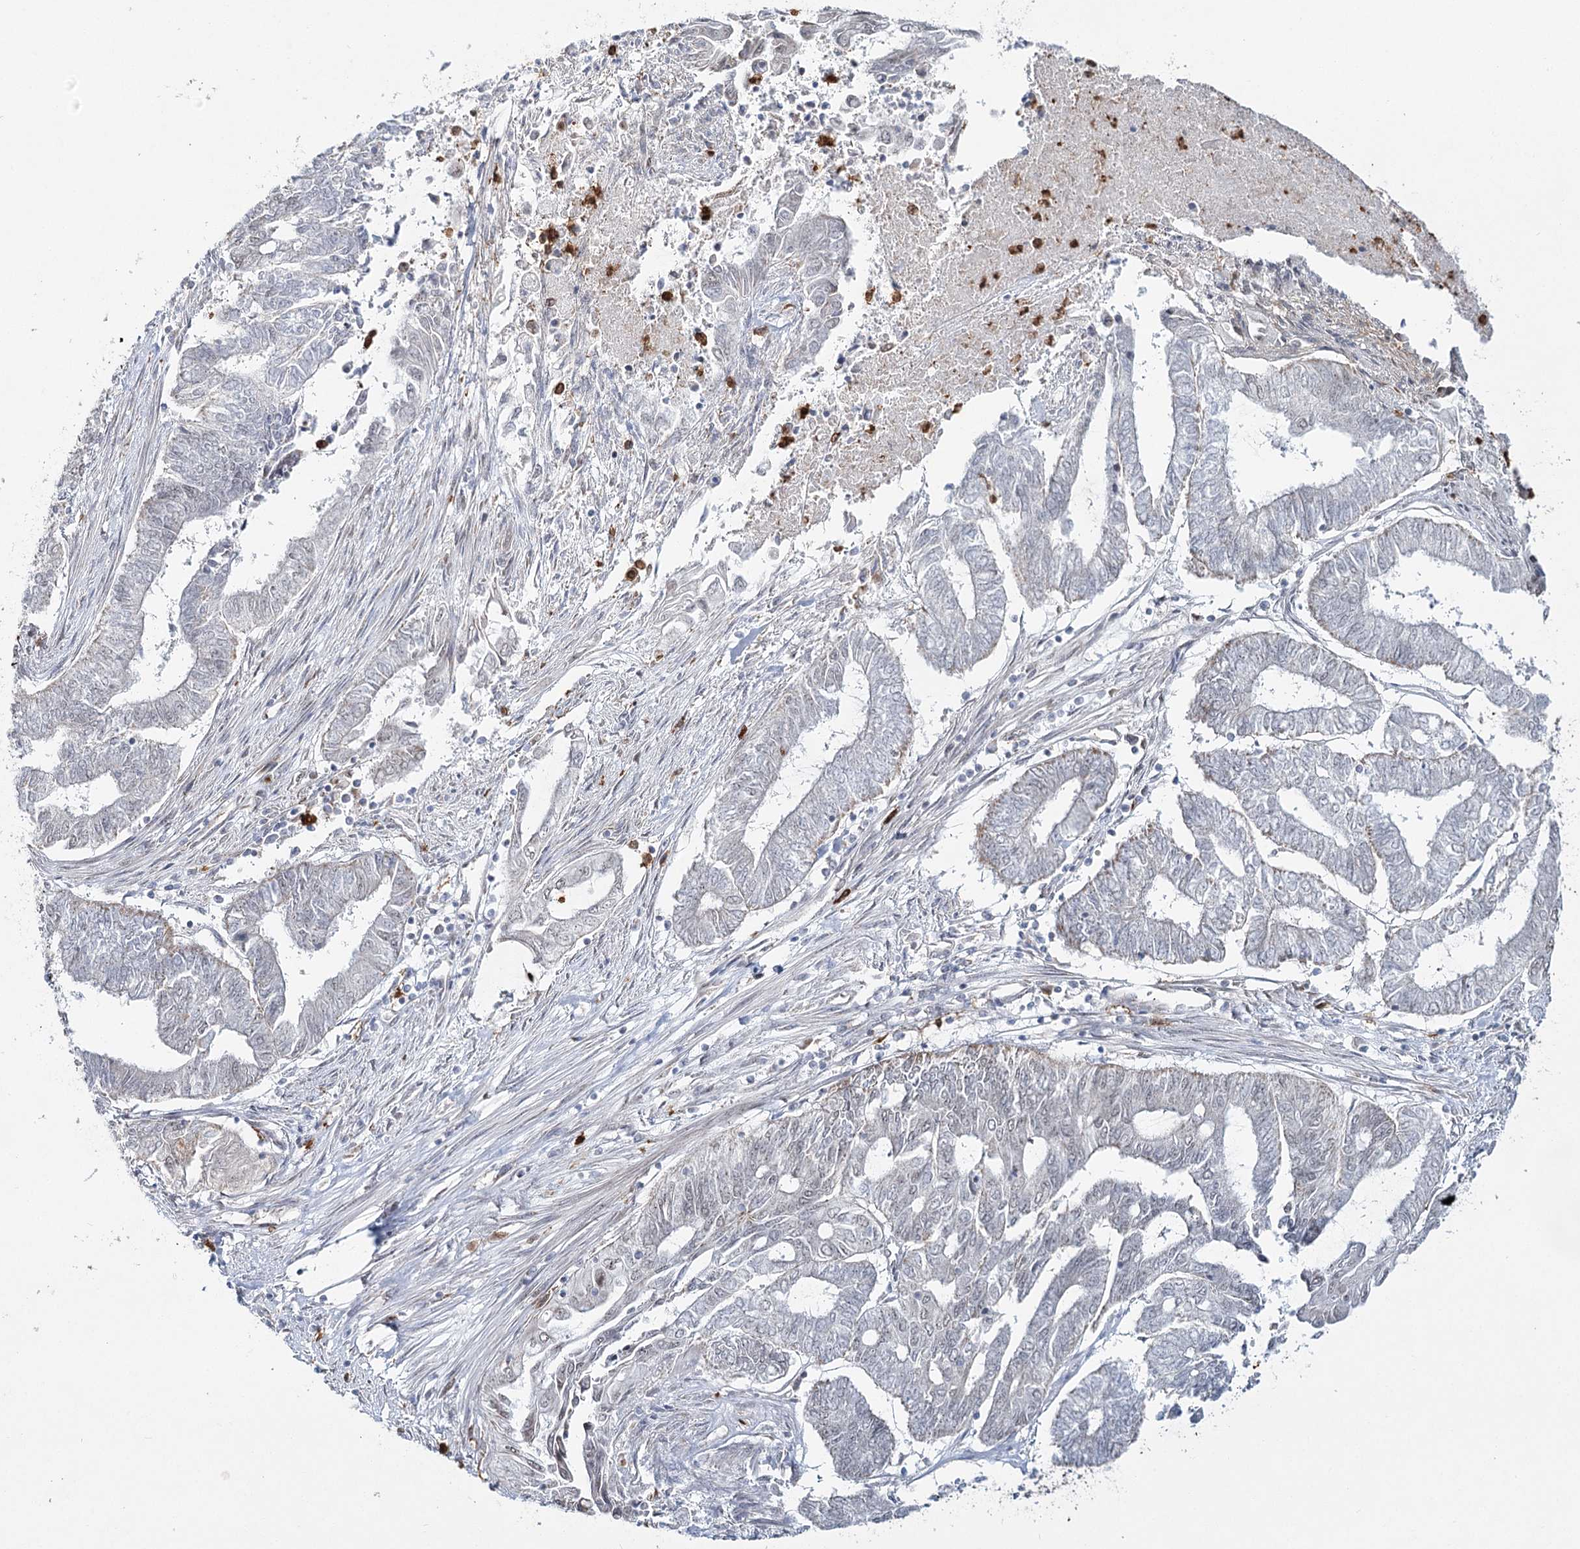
{"staining": {"intensity": "negative", "quantity": "none", "location": "none"}, "tissue": "endometrial cancer", "cell_type": "Tumor cells", "image_type": "cancer", "snomed": [{"axis": "morphology", "description": "Adenocarcinoma, NOS"}, {"axis": "topography", "description": "Uterus"}, {"axis": "topography", "description": "Endometrium"}], "caption": "Tumor cells show no significant positivity in endometrial cancer. Nuclei are stained in blue.", "gene": "ATAD1", "patient": {"sex": "female", "age": 70}}